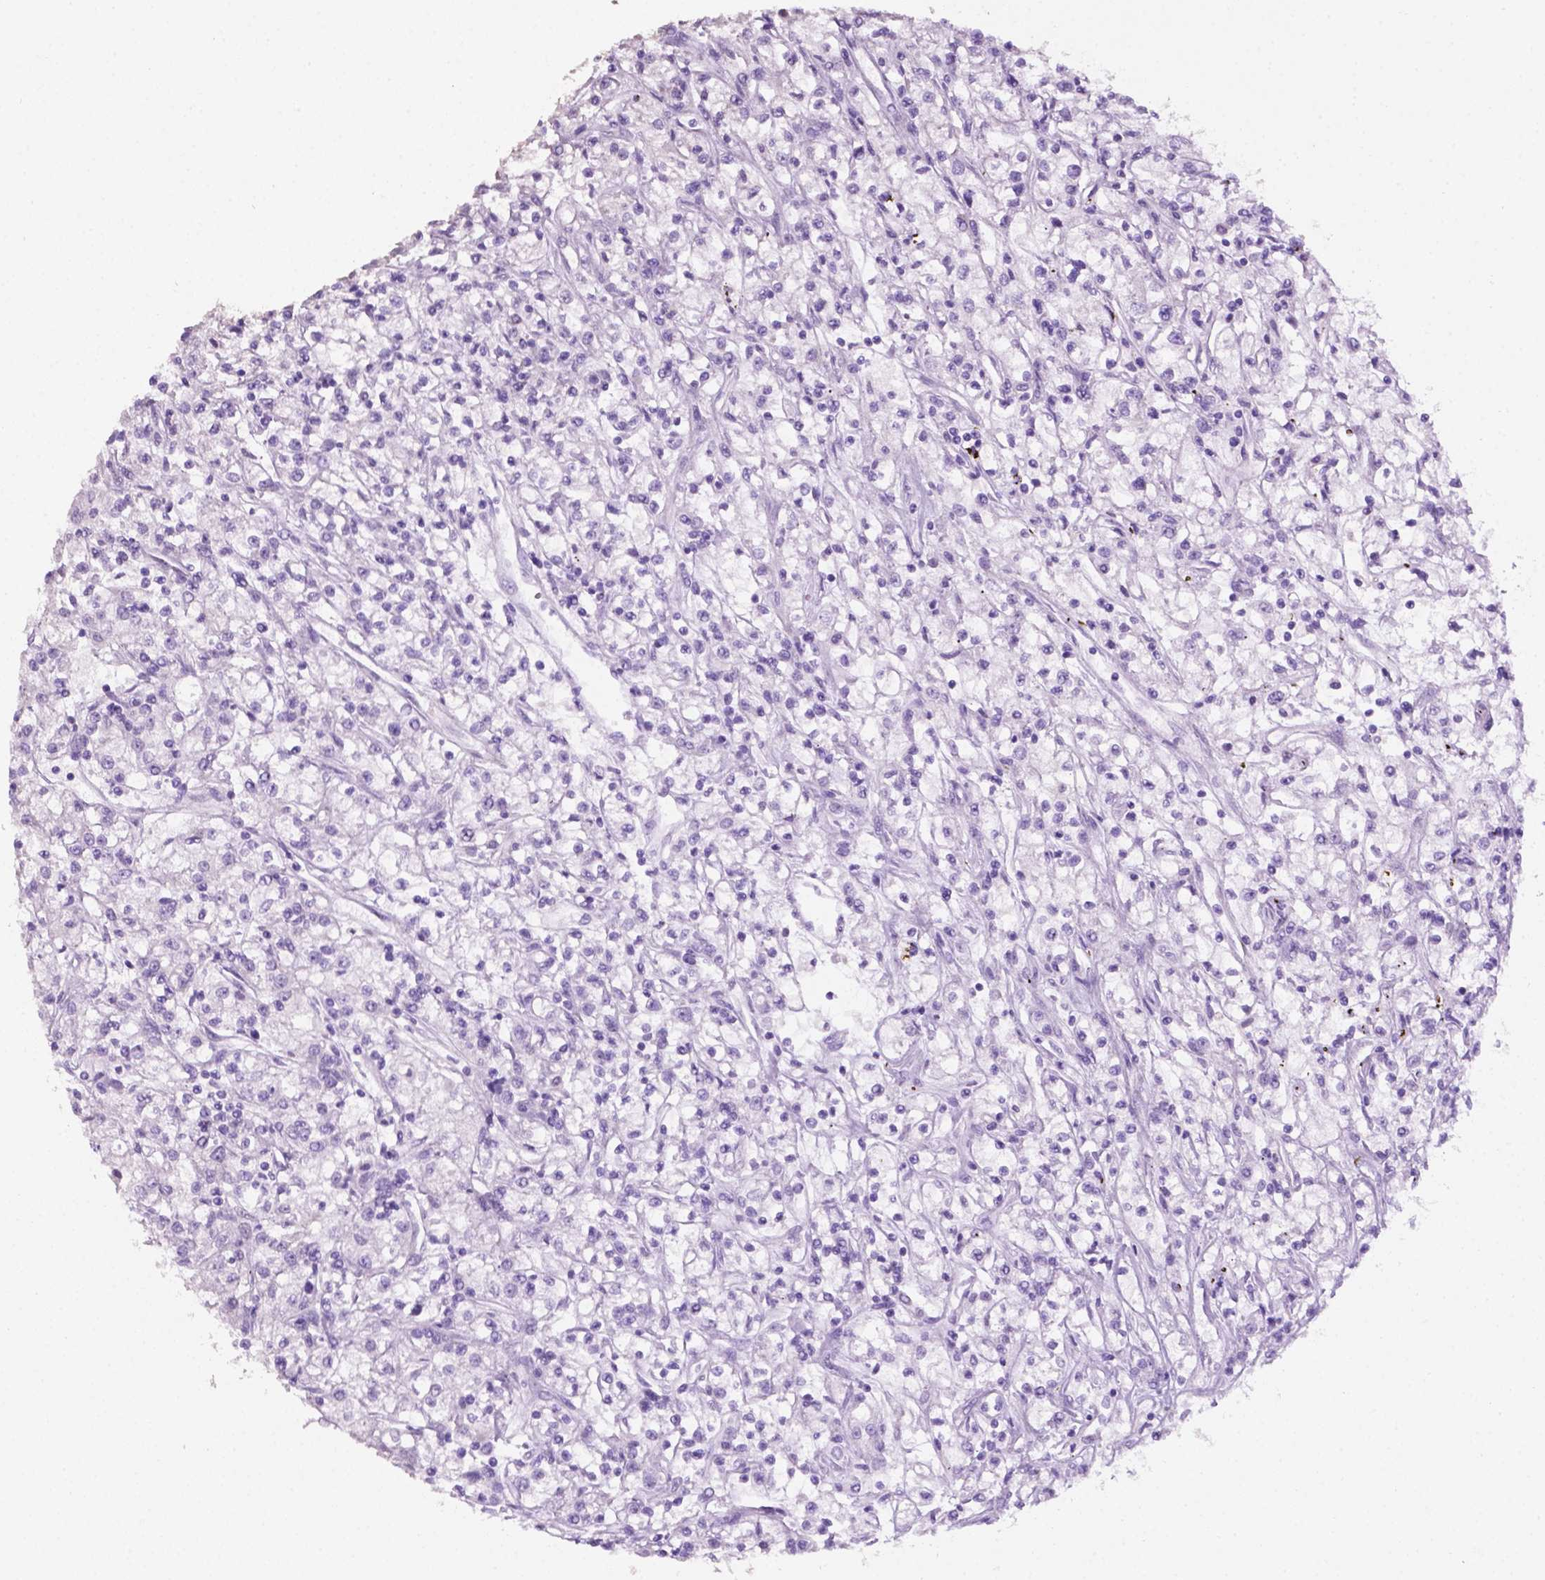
{"staining": {"intensity": "negative", "quantity": "none", "location": "none"}, "tissue": "renal cancer", "cell_type": "Tumor cells", "image_type": "cancer", "snomed": [{"axis": "morphology", "description": "Adenocarcinoma, NOS"}, {"axis": "topography", "description": "Kidney"}], "caption": "There is no significant expression in tumor cells of renal cancer.", "gene": "PHGR1", "patient": {"sex": "female", "age": 59}}